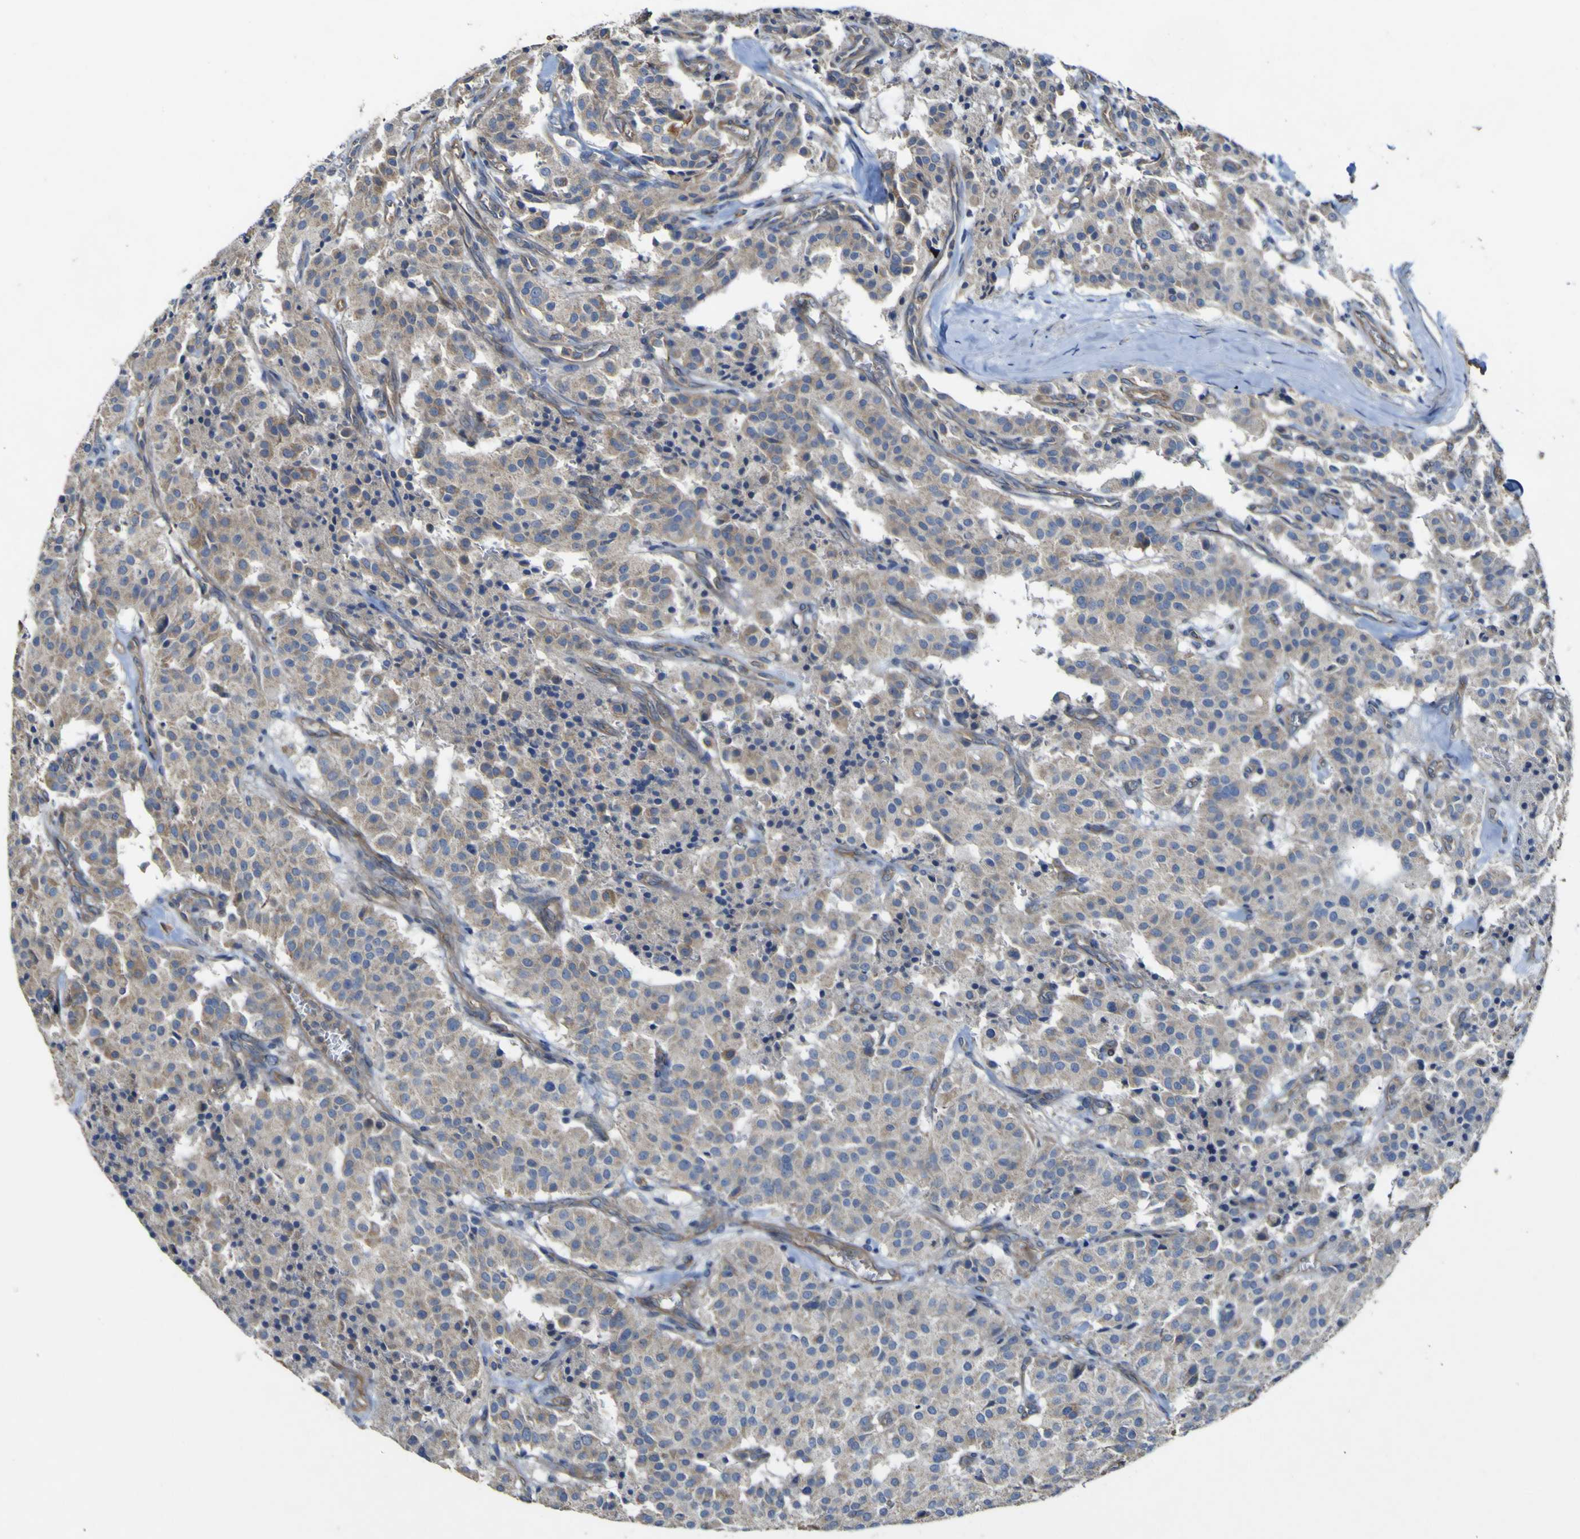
{"staining": {"intensity": "moderate", "quantity": ">75%", "location": "cytoplasmic/membranous"}, "tissue": "carcinoid", "cell_type": "Tumor cells", "image_type": "cancer", "snomed": [{"axis": "morphology", "description": "Carcinoid, malignant, NOS"}, {"axis": "topography", "description": "Small intestine"}], "caption": "Malignant carcinoid stained with immunohistochemistry (IHC) displays moderate cytoplasmic/membranous staining in about >75% of tumor cells. (IHC, brightfield microscopy, high magnification).", "gene": "TNFSF15", "patient": {"sex": "male", "age": 60}}